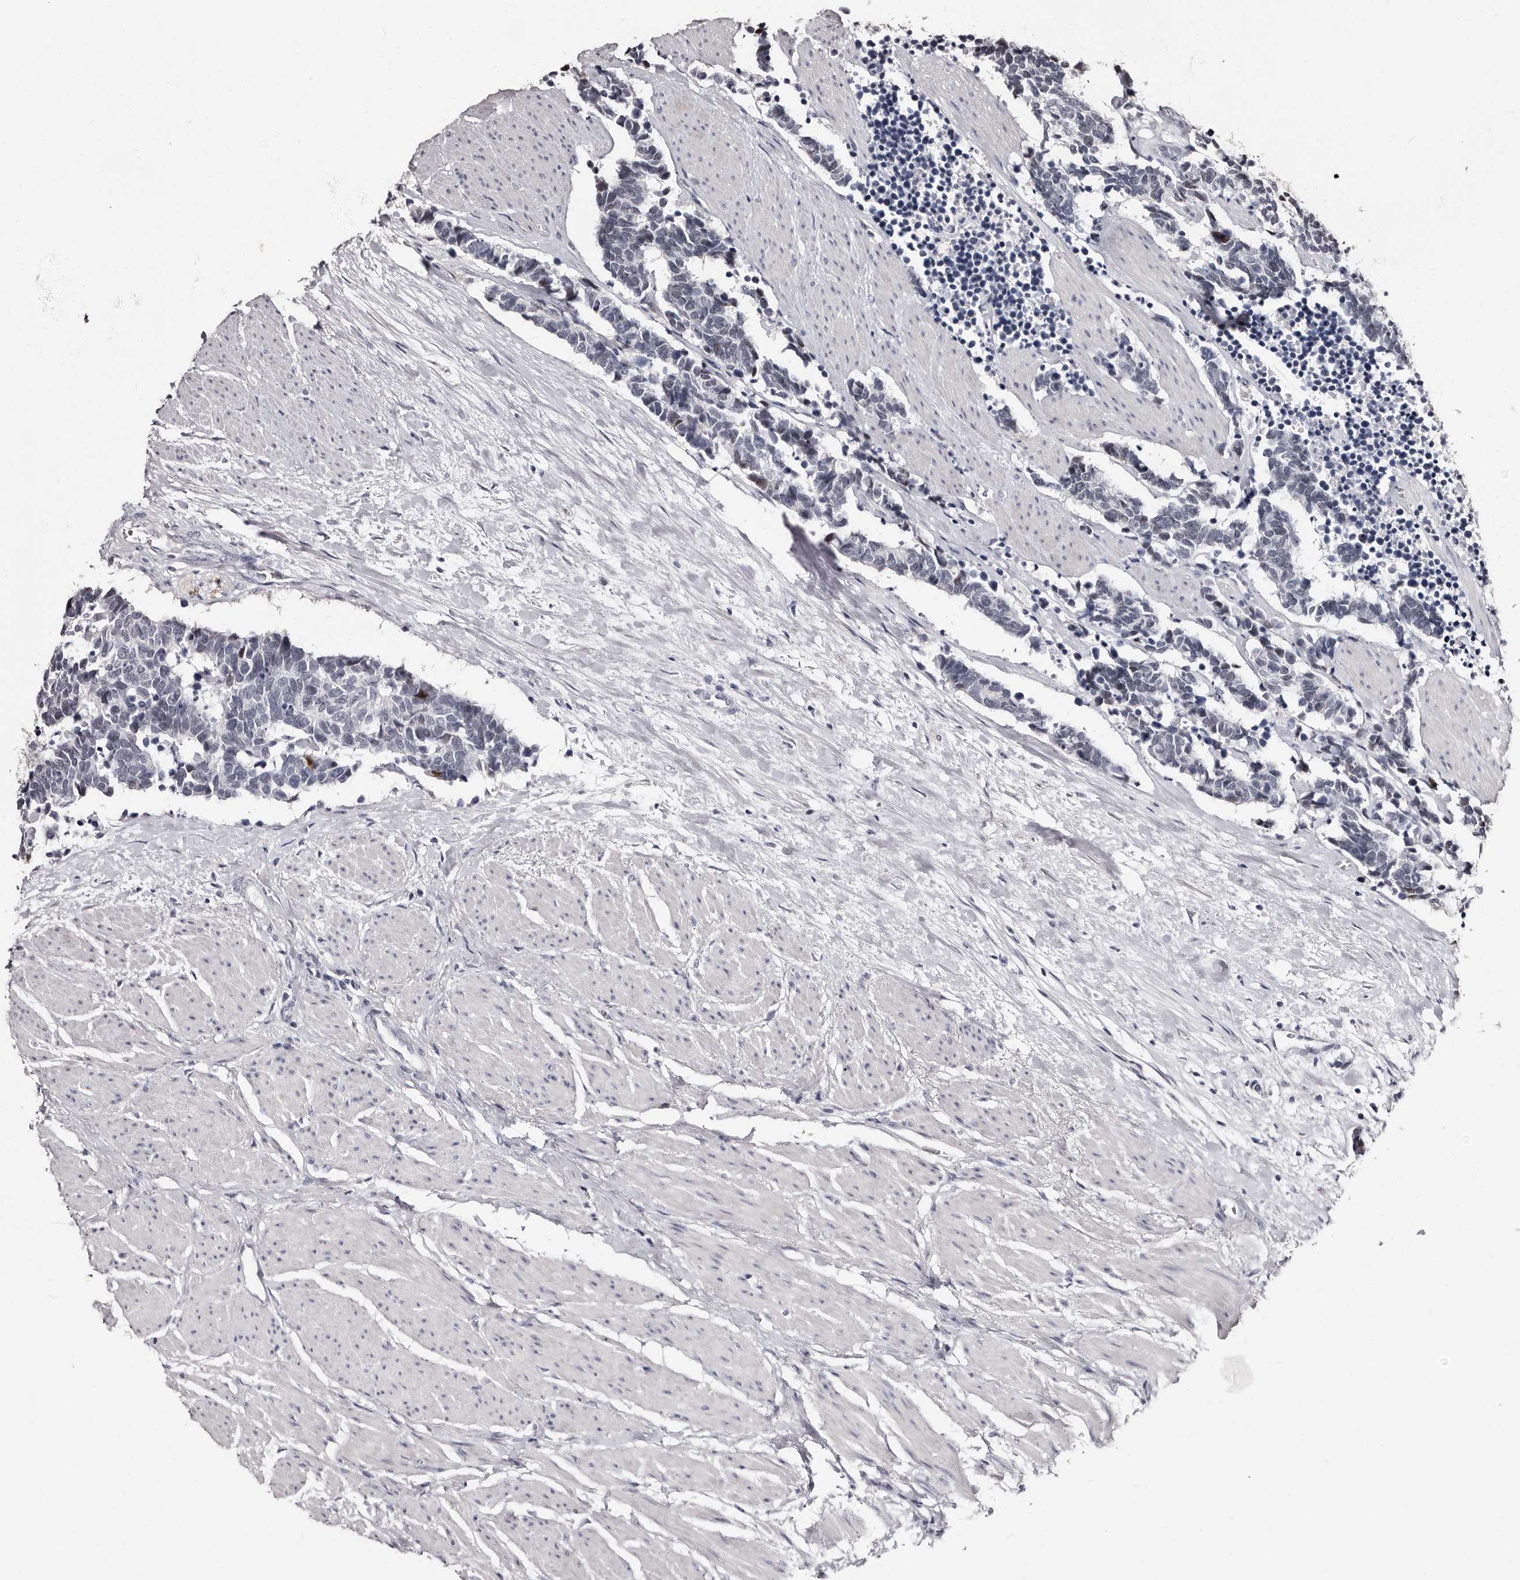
{"staining": {"intensity": "negative", "quantity": "none", "location": "none"}, "tissue": "carcinoid", "cell_type": "Tumor cells", "image_type": "cancer", "snomed": [{"axis": "morphology", "description": "Carcinoma, NOS"}, {"axis": "morphology", "description": "Carcinoid, malignant, NOS"}, {"axis": "topography", "description": "Urinary bladder"}], "caption": "A photomicrograph of carcinoid stained for a protein shows no brown staining in tumor cells. The staining was performed using DAB to visualize the protein expression in brown, while the nuclei were stained in blue with hematoxylin (Magnification: 20x).", "gene": "TBC1D22B", "patient": {"sex": "male", "age": 57}}